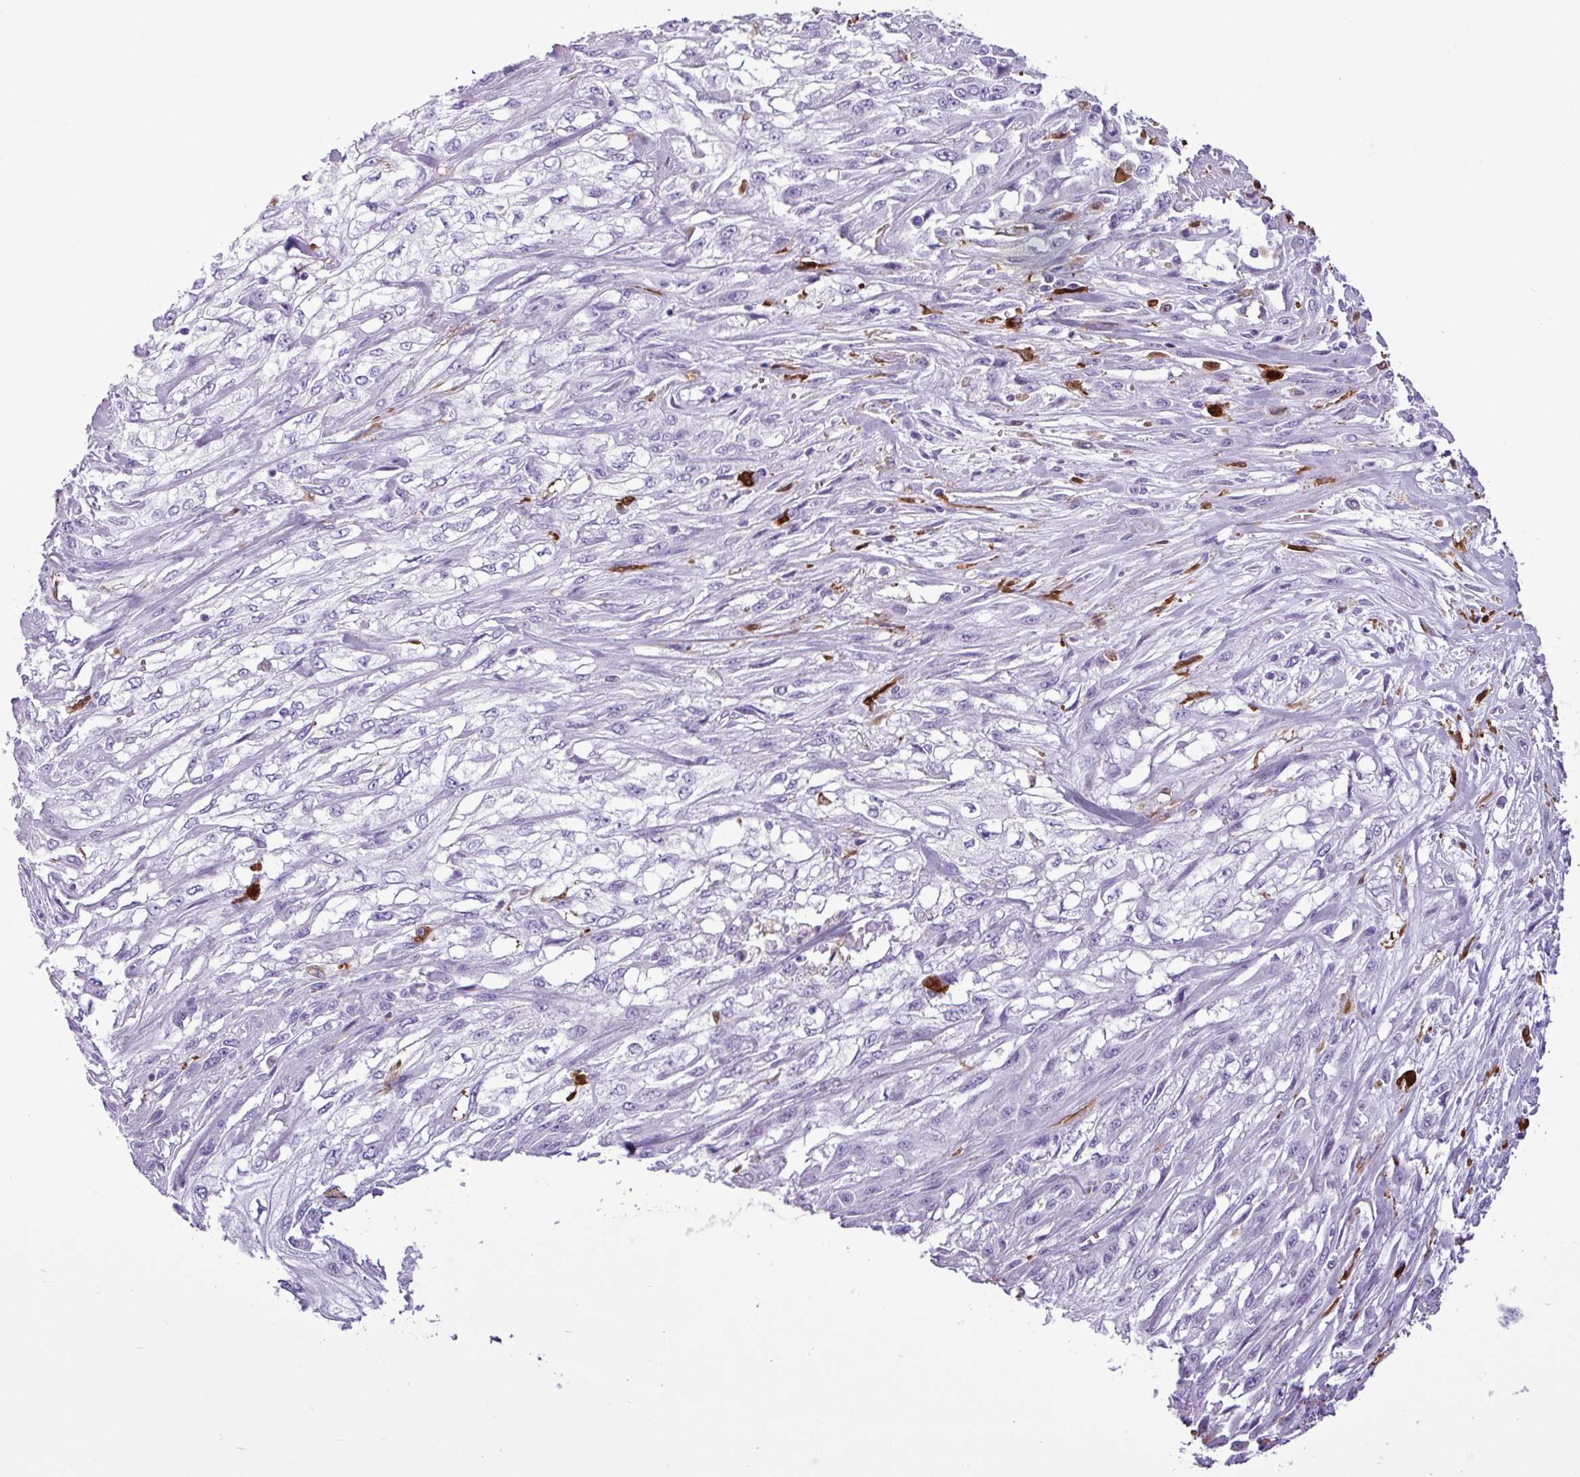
{"staining": {"intensity": "negative", "quantity": "none", "location": "none"}, "tissue": "skin cancer", "cell_type": "Tumor cells", "image_type": "cancer", "snomed": [{"axis": "morphology", "description": "Squamous cell carcinoma, NOS"}, {"axis": "morphology", "description": "Squamous cell carcinoma, metastatic, NOS"}, {"axis": "topography", "description": "Skin"}, {"axis": "topography", "description": "Lymph node"}], "caption": "This is a photomicrograph of IHC staining of skin cancer, which shows no staining in tumor cells.", "gene": "TMEM200C", "patient": {"sex": "male", "age": 75}}